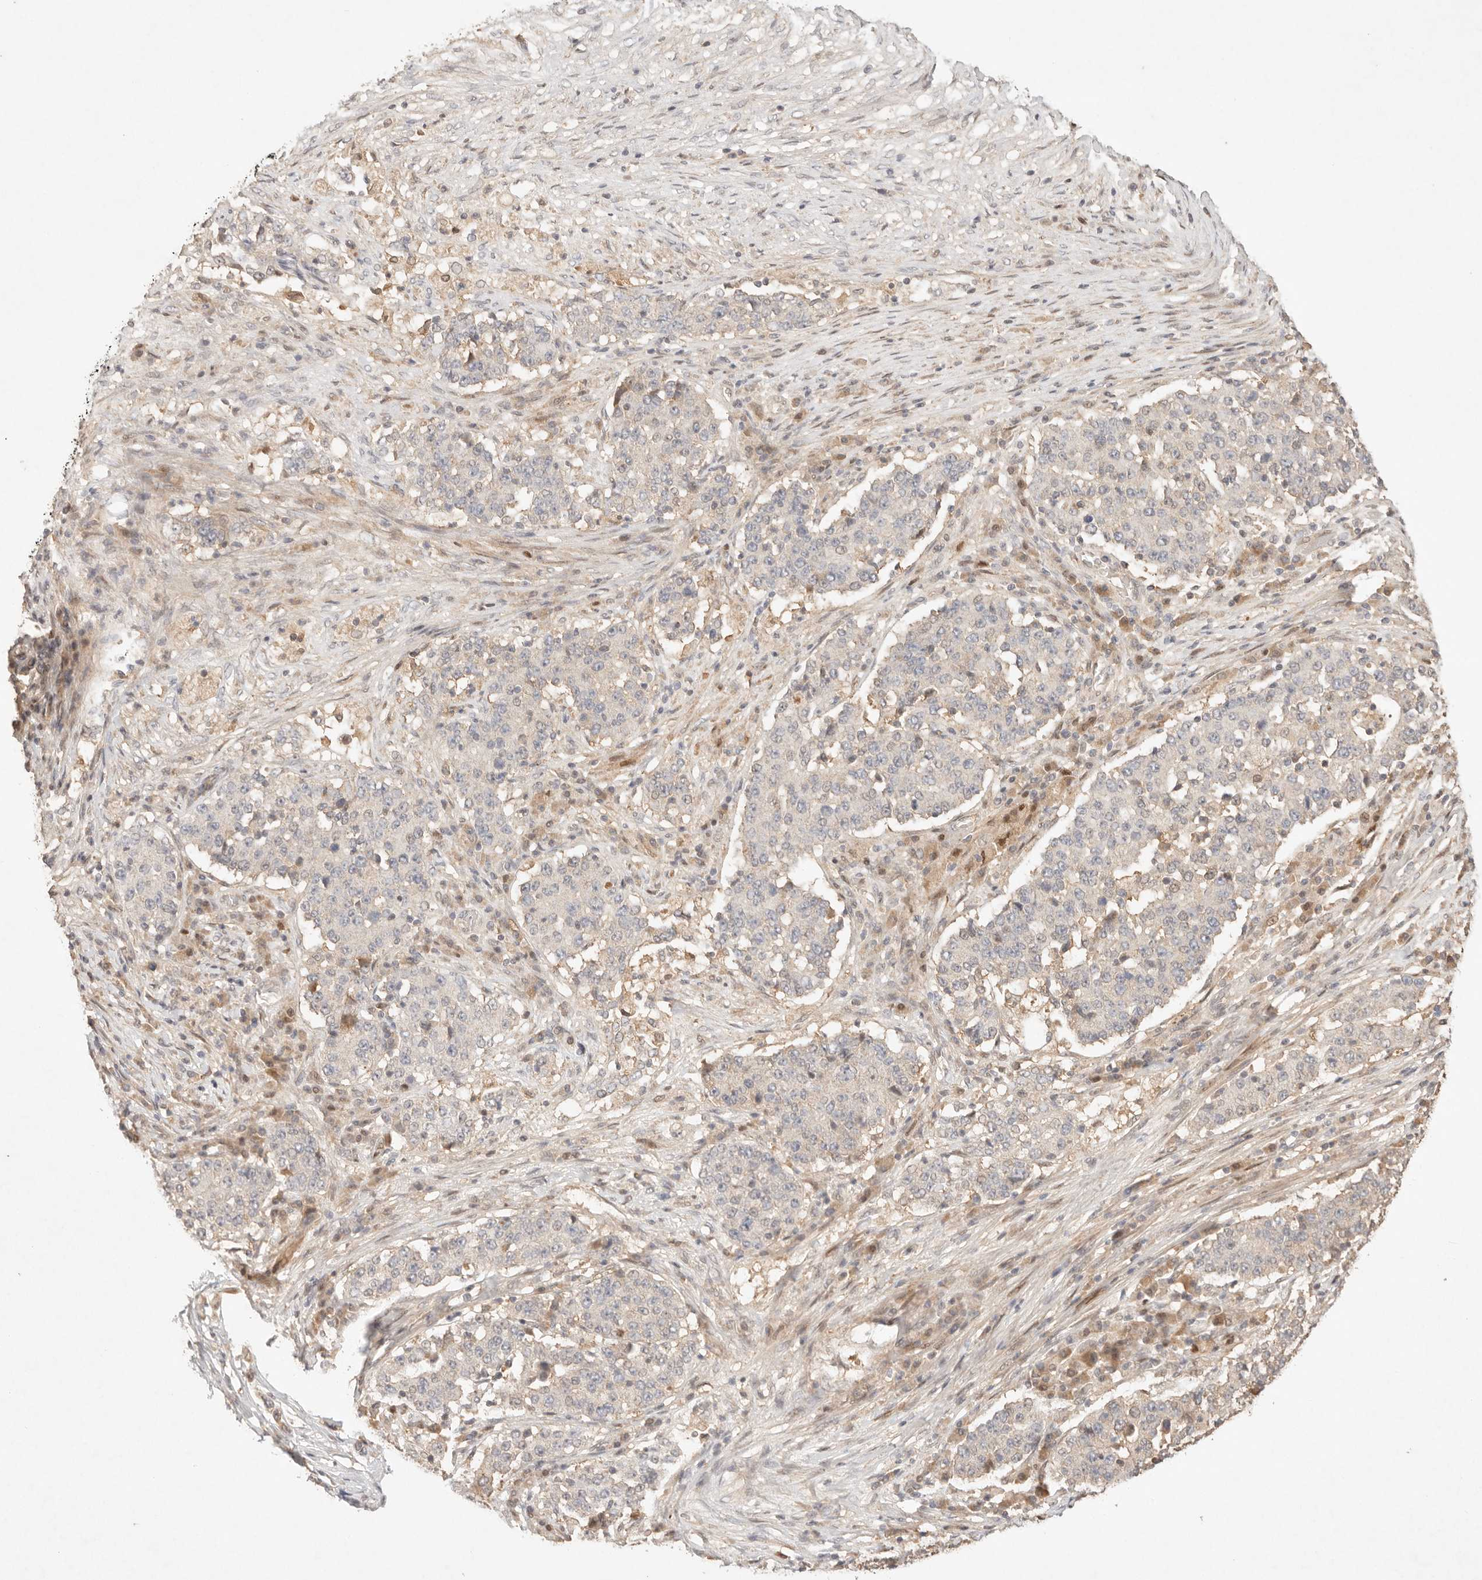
{"staining": {"intensity": "negative", "quantity": "none", "location": "none"}, "tissue": "stomach cancer", "cell_type": "Tumor cells", "image_type": "cancer", "snomed": [{"axis": "morphology", "description": "Adenocarcinoma, NOS"}, {"axis": "topography", "description": "Stomach"}], "caption": "Immunohistochemistry histopathology image of human stomach adenocarcinoma stained for a protein (brown), which exhibits no staining in tumor cells.", "gene": "PHLDA3", "patient": {"sex": "male", "age": 59}}